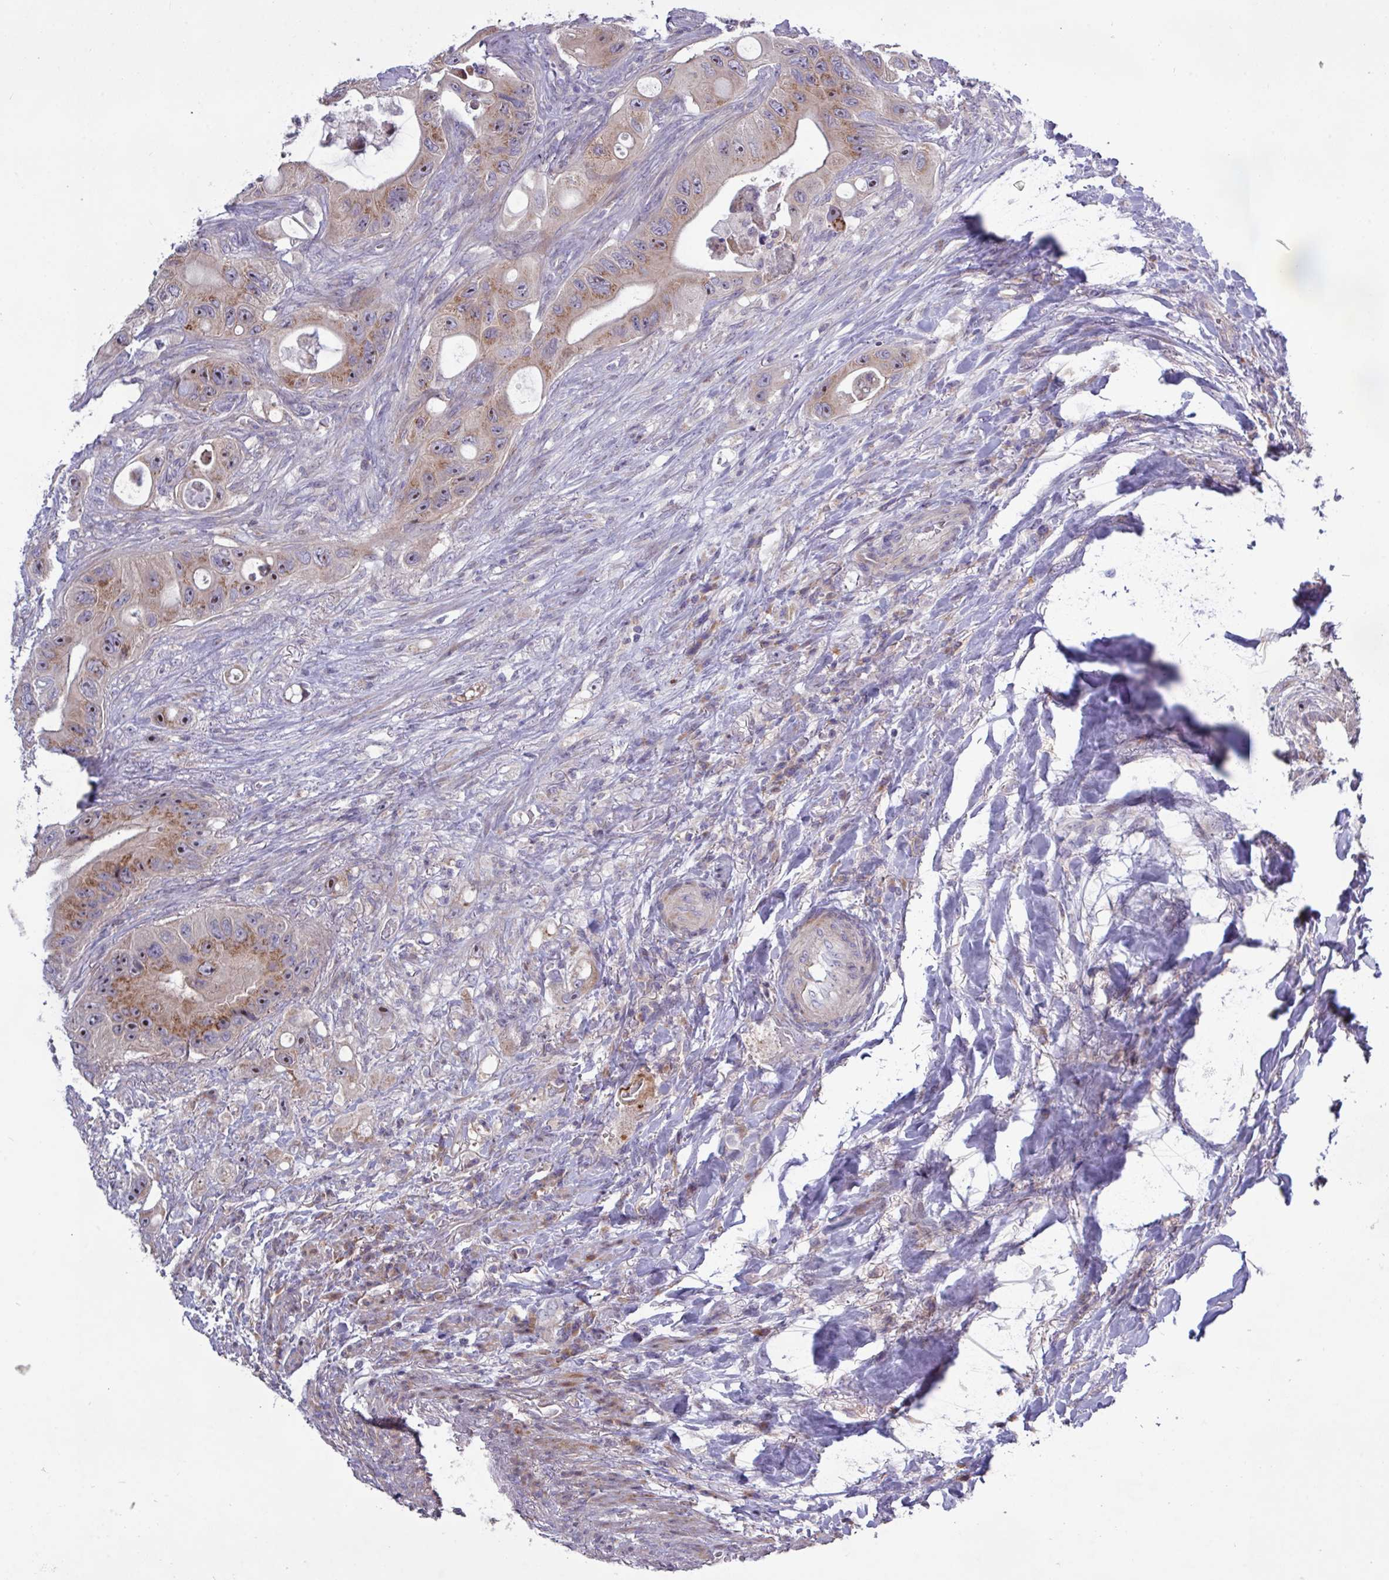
{"staining": {"intensity": "moderate", "quantity": "25%-75%", "location": "cytoplasmic/membranous"}, "tissue": "colorectal cancer", "cell_type": "Tumor cells", "image_type": "cancer", "snomed": [{"axis": "morphology", "description": "Adenocarcinoma, NOS"}, {"axis": "topography", "description": "Colon"}], "caption": "Immunohistochemistry (IHC) of colorectal cancer exhibits medium levels of moderate cytoplasmic/membranous staining in approximately 25%-75% of tumor cells.", "gene": "TNFSF12", "patient": {"sex": "female", "age": 46}}